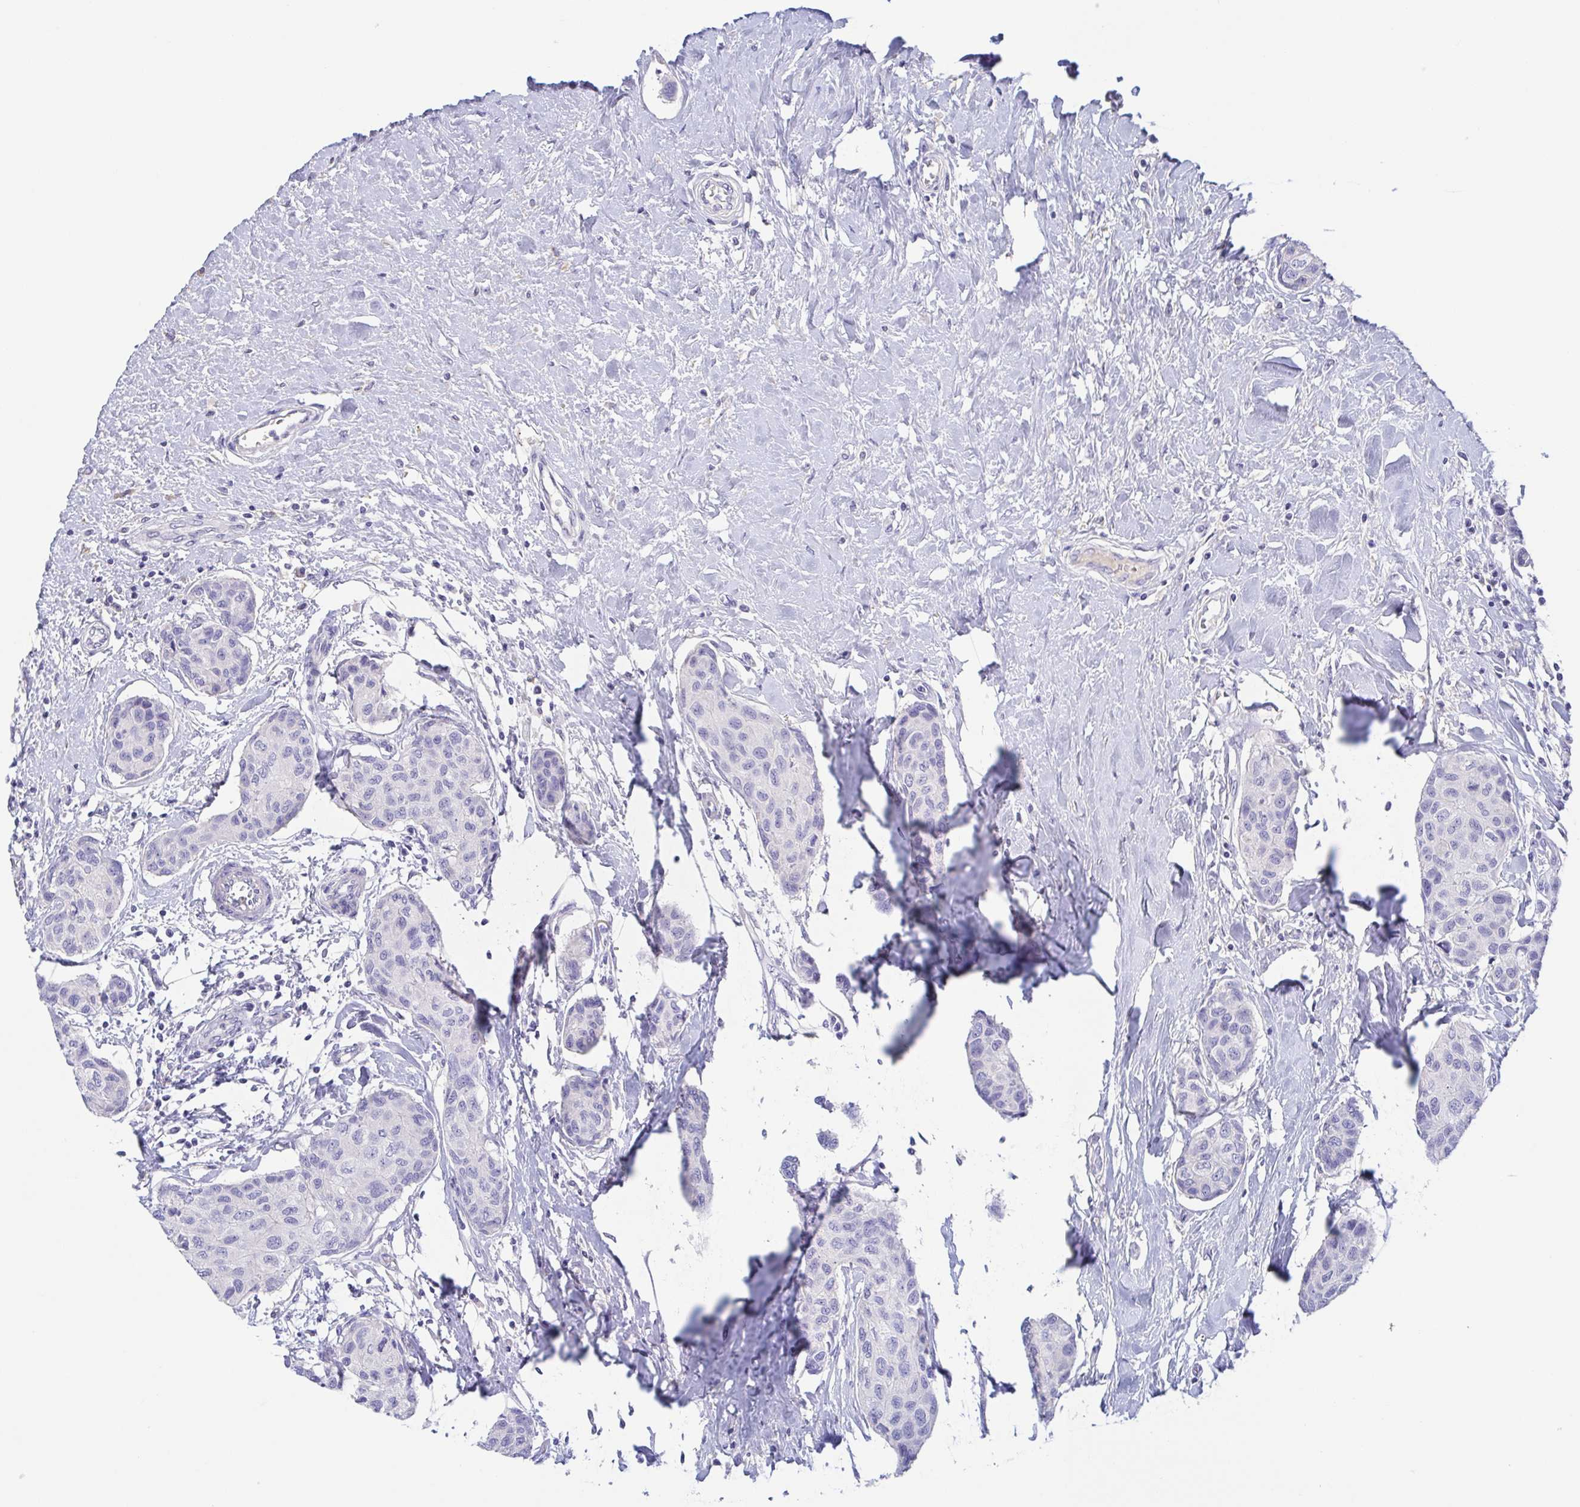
{"staining": {"intensity": "negative", "quantity": "none", "location": "none"}, "tissue": "breast cancer", "cell_type": "Tumor cells", "image_type": "cancer", "snomed": [{"axis": "morphology", "description": "Duct carcinoma"}, {"axis": "topography", "description": "Breast"}], "caption": "This is a histopathology image of IHC staining of breast cancer, which shows no staining in tumor cells. (Immunohistochemistry, brightfield microscopy, high magnification).", "gene": "TREH", "patient": {"sex": "female", "age": 80}}